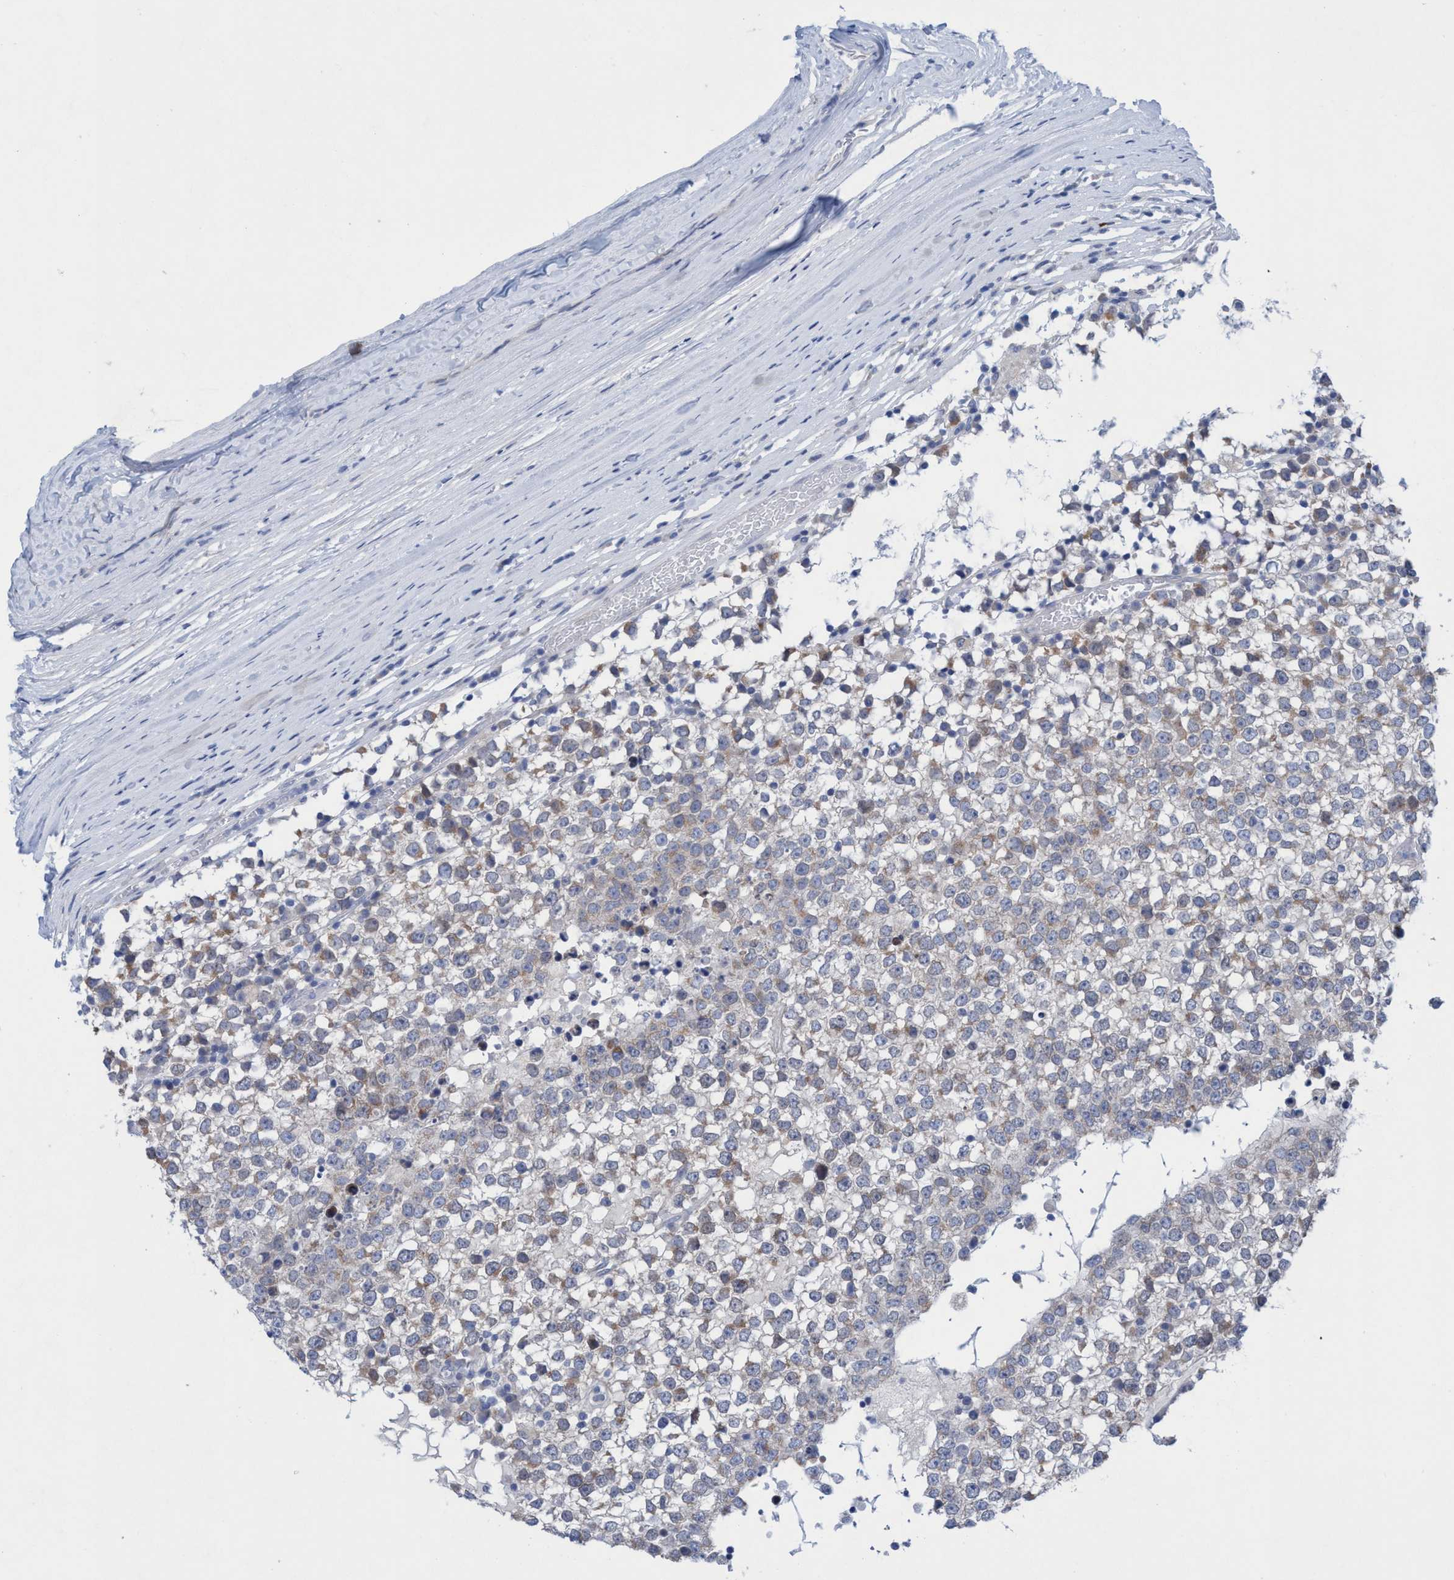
{"staining": {"intensity": "weak", "quantity": "25%-75%", "location": "cytoplasmic/membranous"}, "tissue": "testis cancer", "cell_type": "Tumor cells", "image_type": "cancer", "snomed": [{"axis": "morphology", "description": "Seminoma, NOS"}, {"axis": "topography", "description": "Testis"}], "caption": "Immunohistochemistry photomicrograph of neoplastic tissue: testis cancer stained using immunohistochemistry exhibits low levels of weak protein expression localized specifically in the cytoplasmic/membranous of tumor cells, appearing as a cytoplasmic/membranous brown color.", "gene": "RSAD1", "patient": {"sex": "male", "age": 65}}